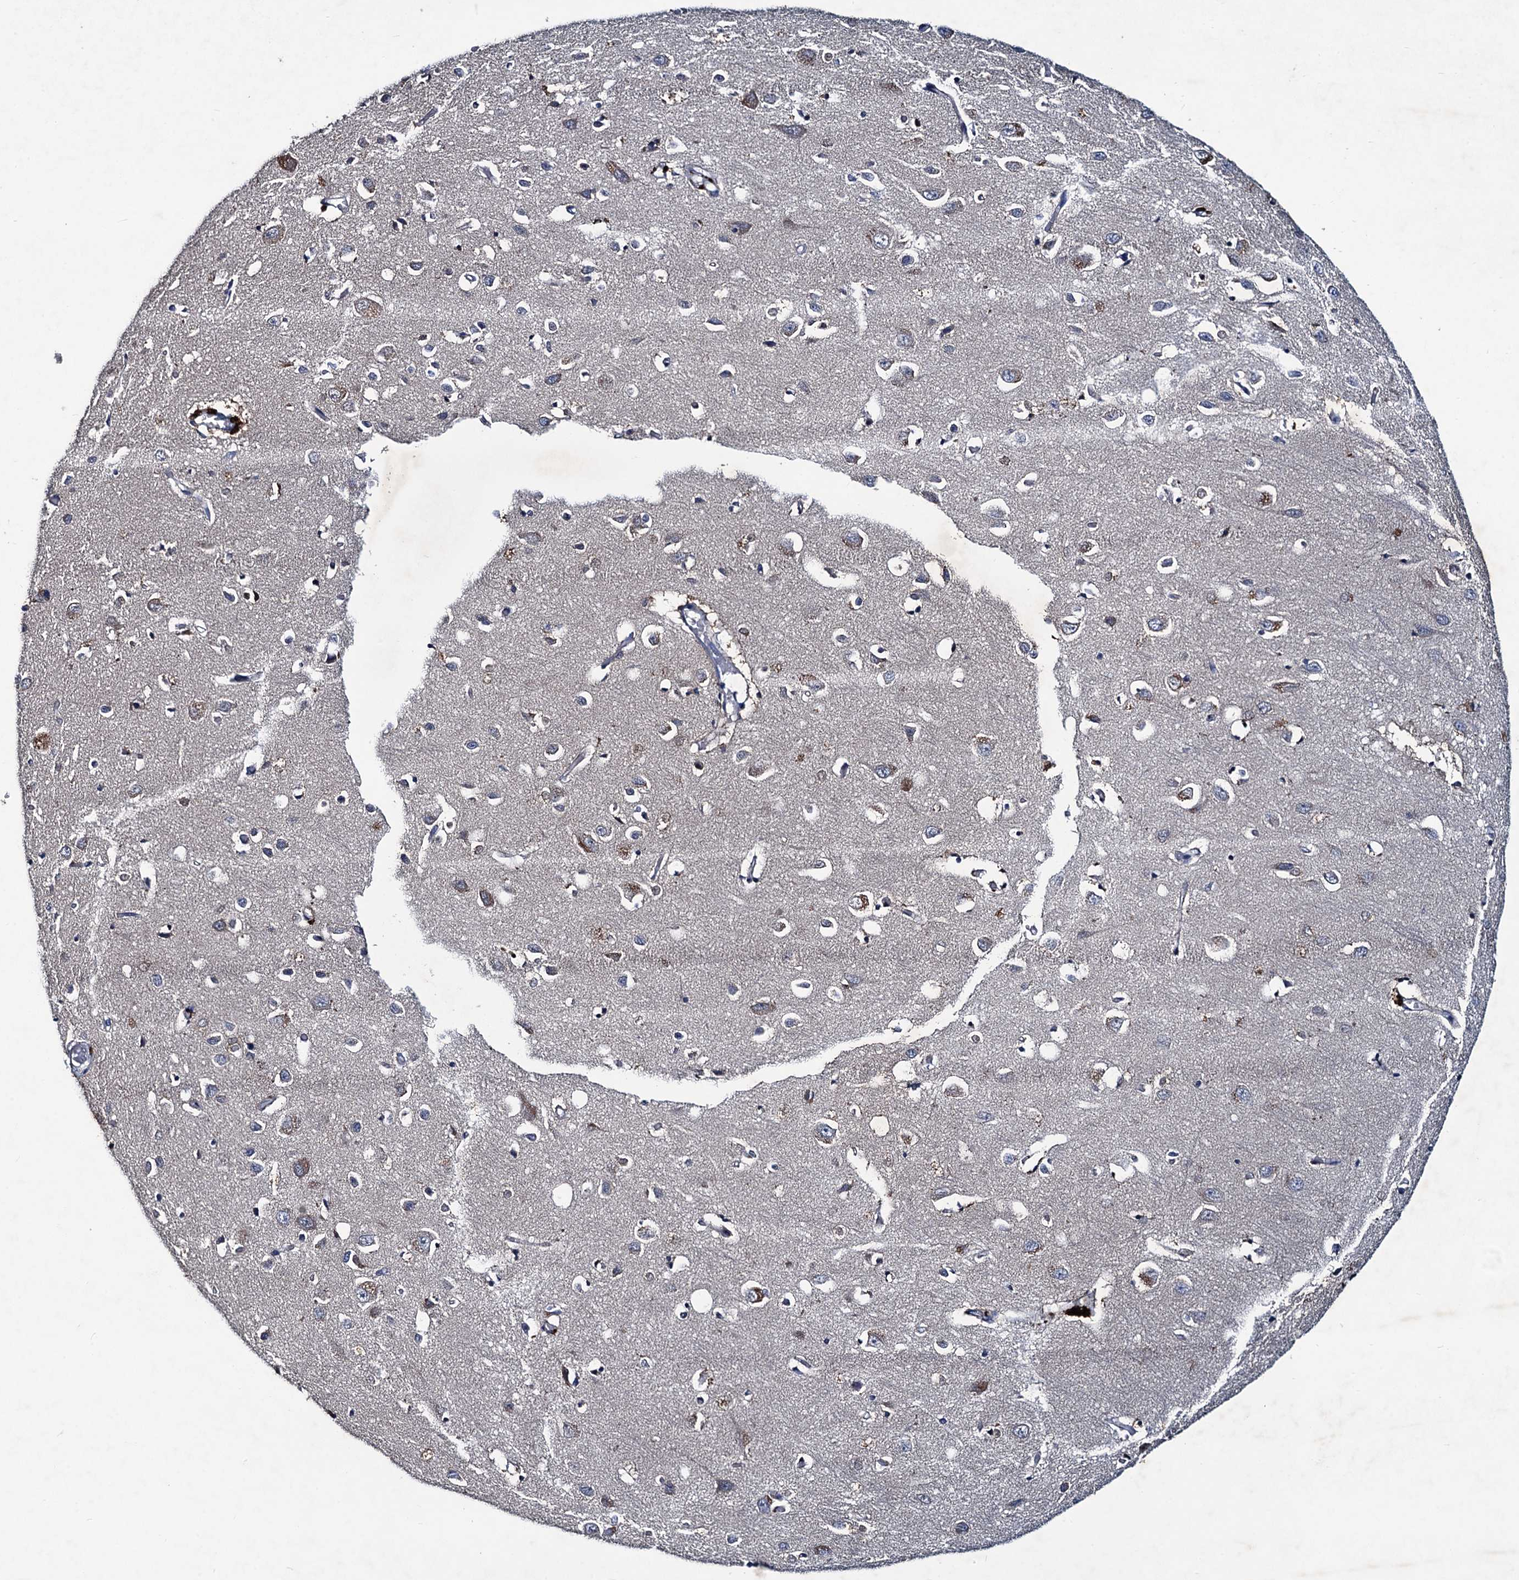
{"staining": {"intensity": "negative", "quantity": "none", "location": "none"}, "tissue": "cerebral cortex", "cell_type": "Endothelial cells", "image_type": "normal", "snomed": [{"axis": "morphology", "description": "Normal tissue, NOS"}, {"axis": "topography", "description": "Cerebral cortex"}], "caption": "An IHC image of normal cerebral cortex is shown. There is no staining in endothelial cells of cerebral cortex. The staining was performed using DAB to visualize the protein expression in brown, while the nuclei were stained in blue with hematoxylin (Magnification: 20x).", "gene": "RTKN2", "patient": {"sex": "female", "age": 64}}